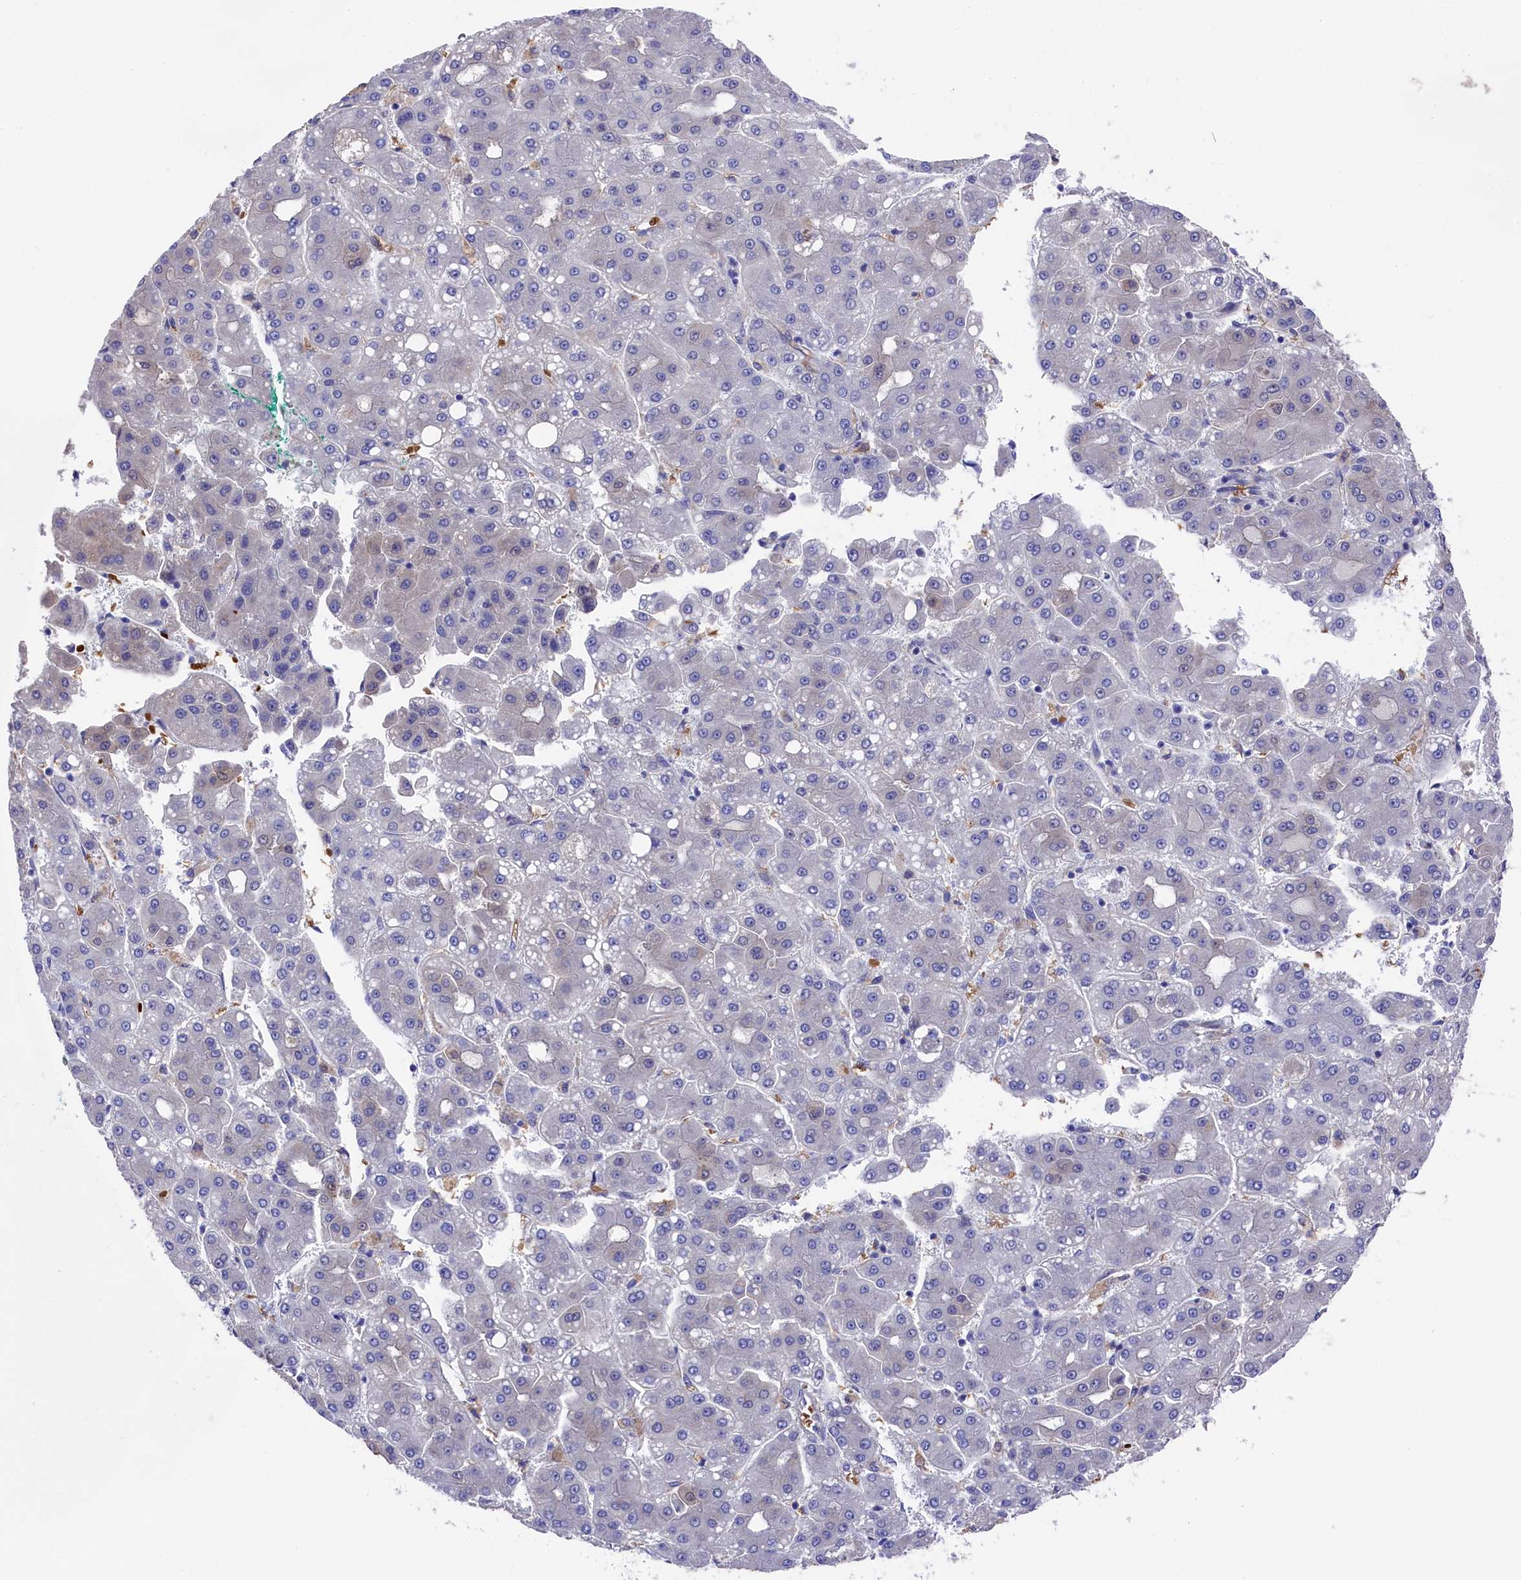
{"staining": {"intensity": "moderate", "quantity": "<25%", "location": "cytoplasmic/membranous"}, "tissue": "liver cancer", "cell_type": "Tumor cells", "image_type": "cancer", "snomed": [{"axis": "morphology", "description": "Carcinoma, Hepatocellular, NOS"}, {"axis": "topography", "description": "Liver"}], "caption": "Moderate cytoplasmic/membranous staining for a protein is appreciated in approximately <25% of tumor cells of hepatocellular carcinoma (liver) using IHC.", "gene": "LHFPL4", "patient": {"sex": "male", "age": 65}}